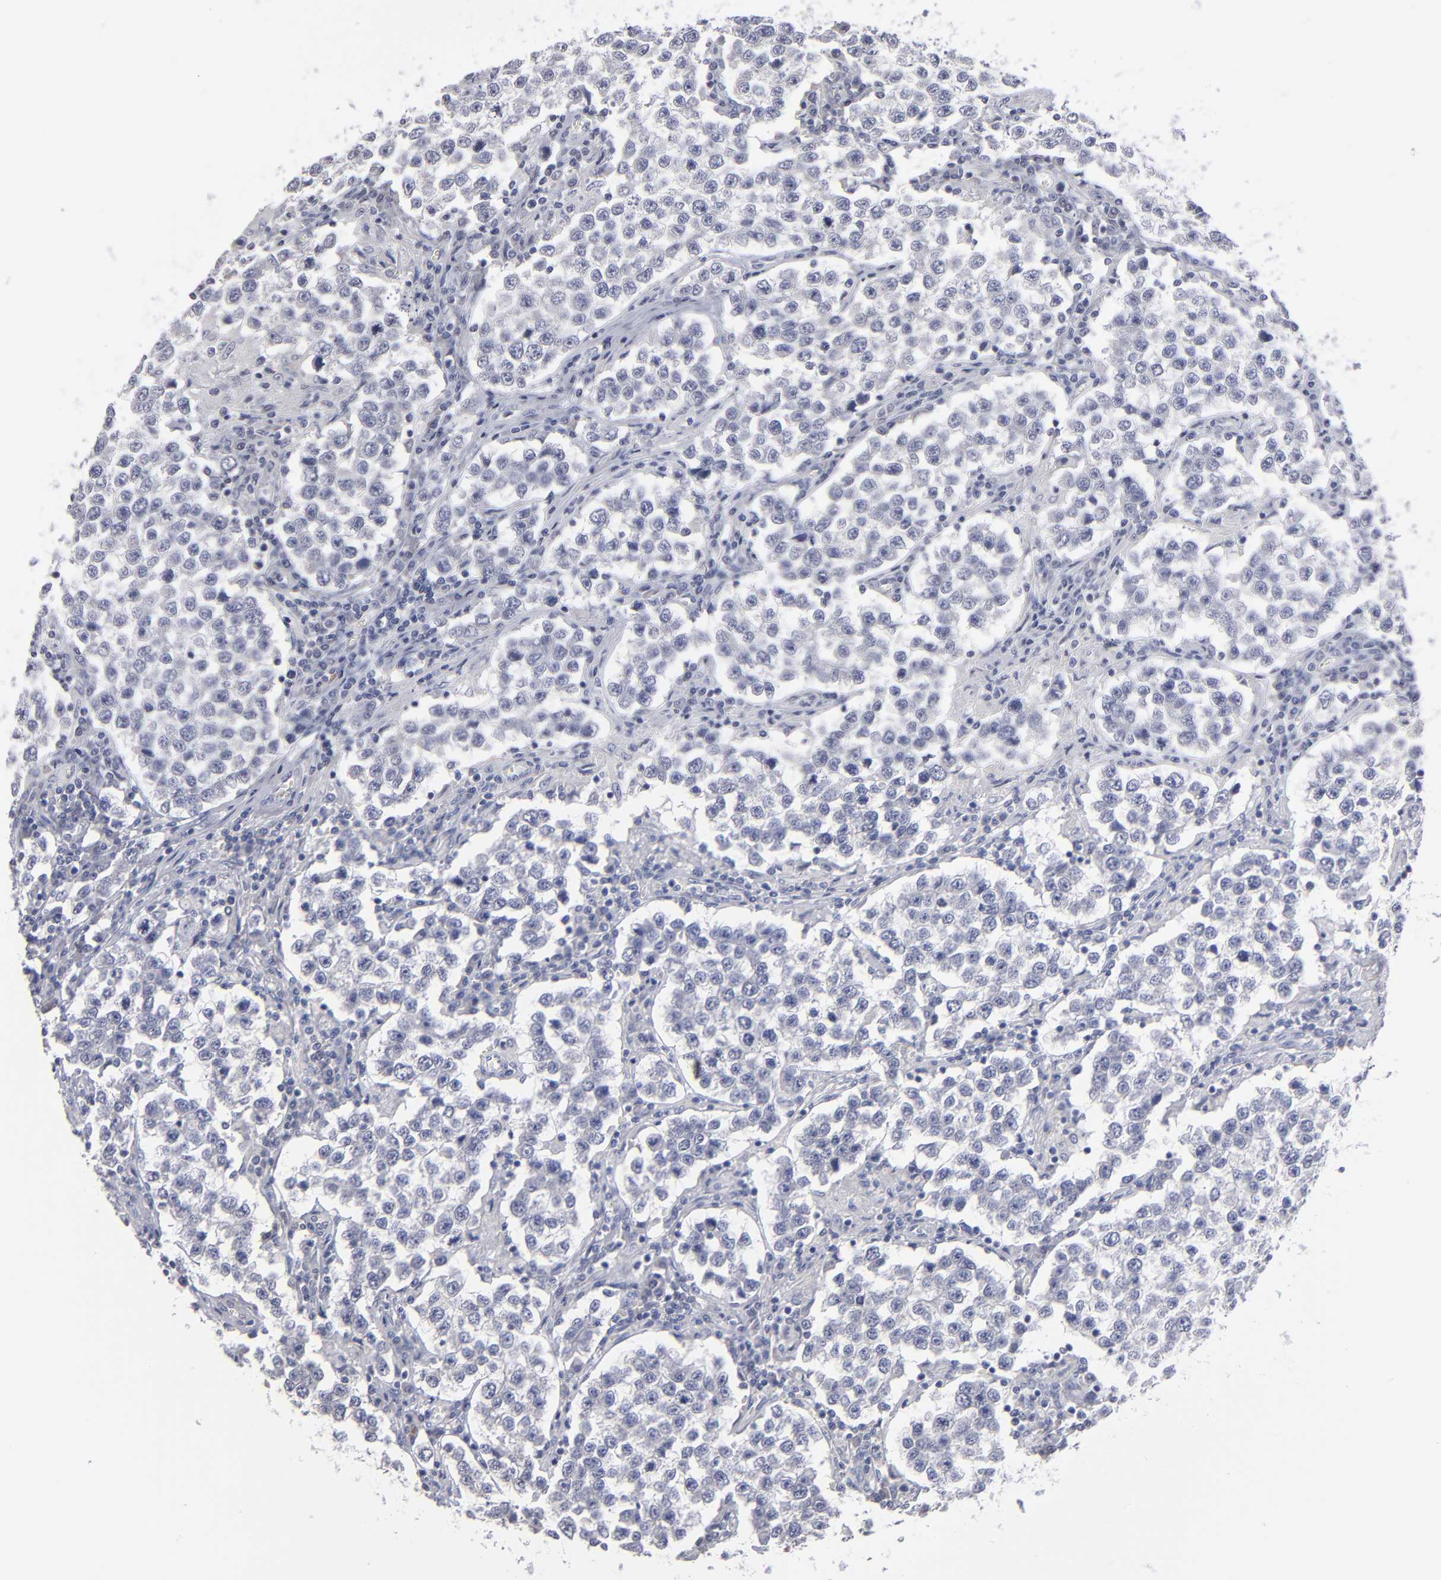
{"staining": {"intensity": "negative", "quantity": "none", "location": "none"}, "tissue": "testis cancer", "cell_type": "Tumor cells", "image_type": "cancer", "snomed": [{"axis": "morphology", "description": "Seminoma, NOS"}, {"axis": "topography", "description": "Testis"}], "caption": "Immunohistochemistry of testis seminoma exhibits no staining in tumor cells.", "gene": "RPH3A", "patient": {"sex": "male", "age": 36}}